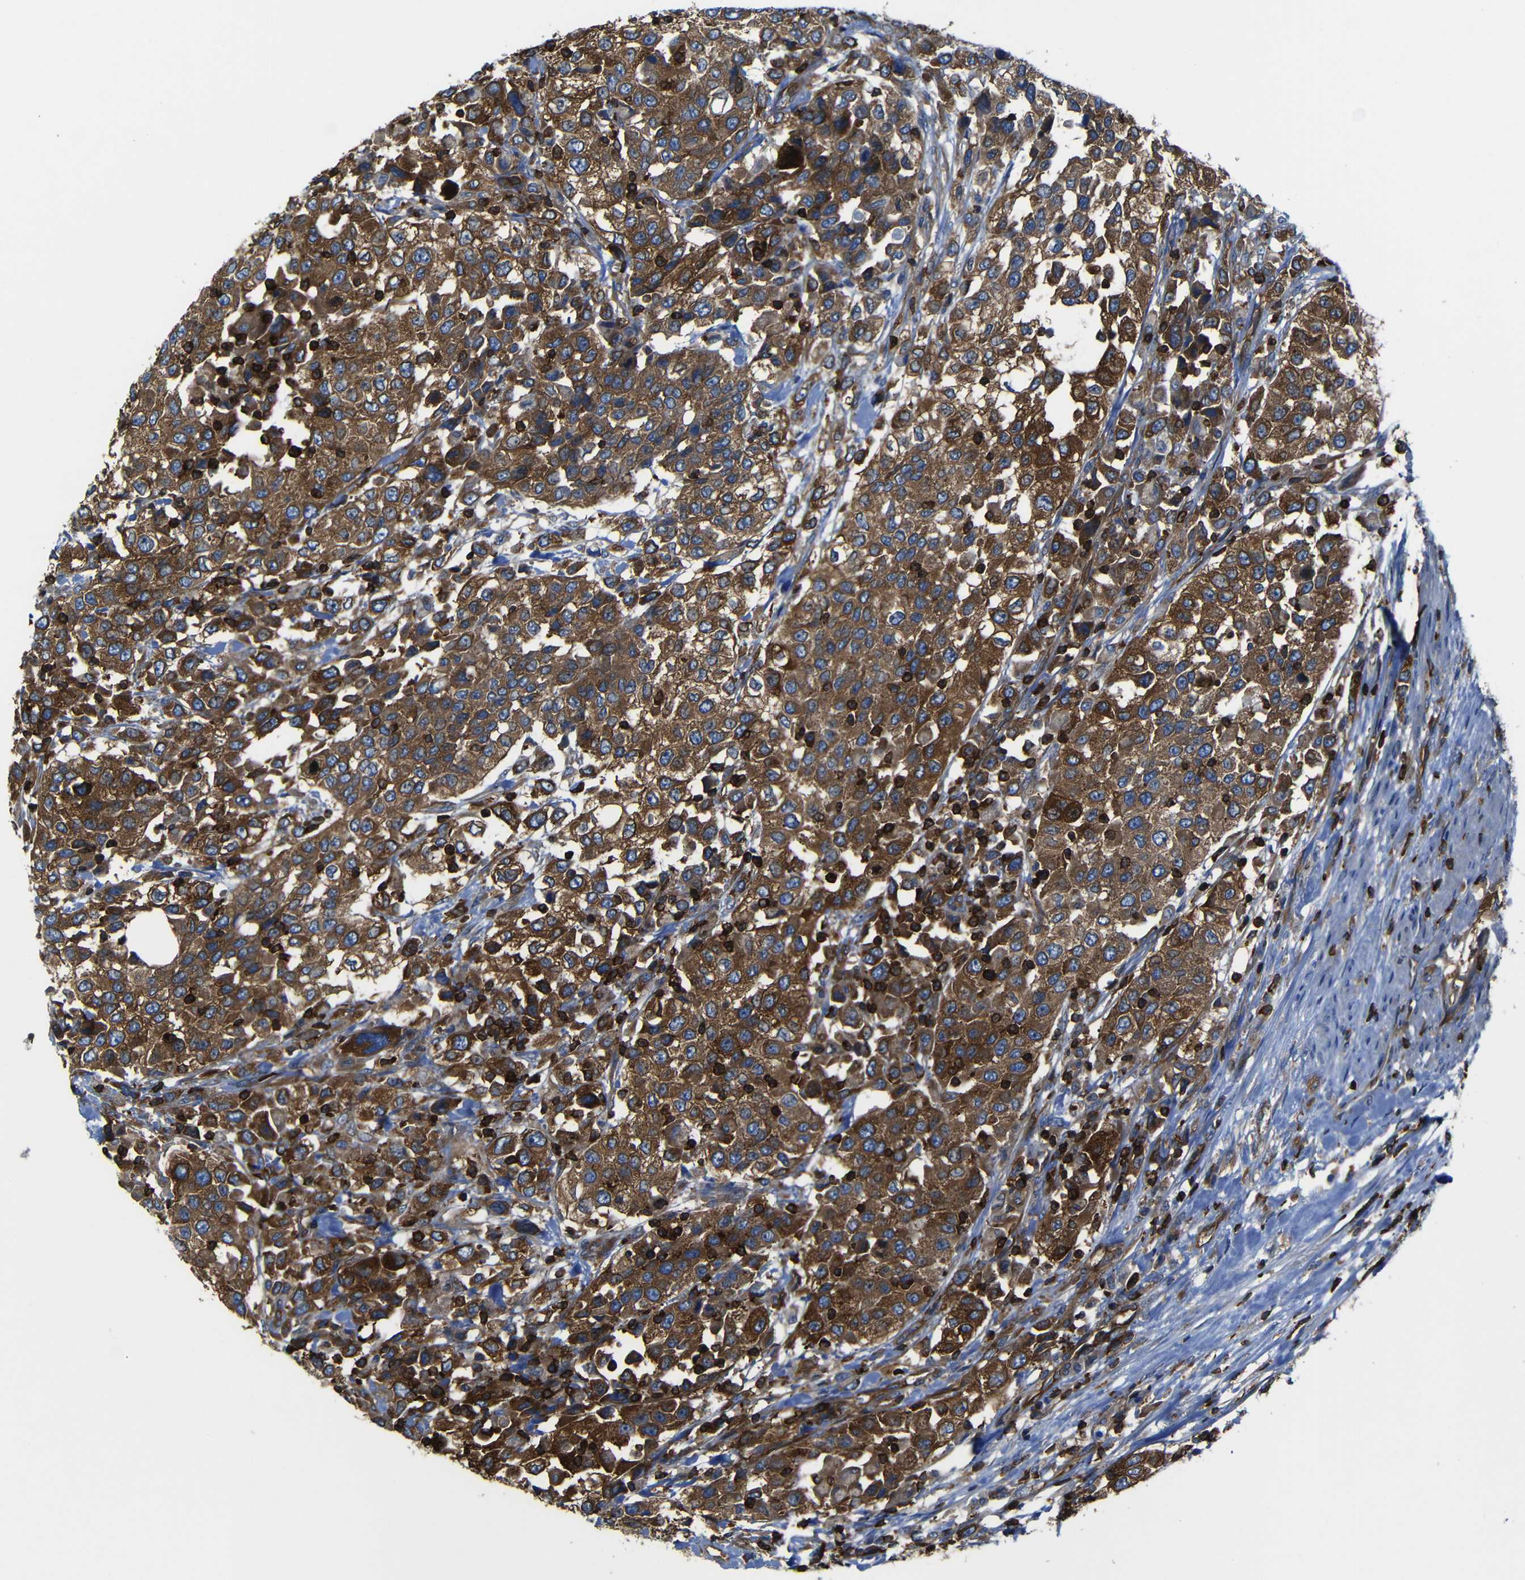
{"staining": {"intensity": "strong", "quantity": ">75%", "location": "cytoplasmic/membranous"}, "tissue": "urothelial cancer", "cell_type": "Tumor cells", "image_type": "cancer", "snomed": [{"axis": "morphology", "description": "Urothelial carcinoma, High grade"}, {"axis": "topography", "description": "Urinary bladder"}], "caption": "Immunohistochemistry (IHC) micrograph of neoplastic tissue: human urothelial carcinoma (high-grade) stained using IHC demonstrates high levels of strong protein expression localized specifically in the cytoplasmic/membranous of tumor cells, appearing as a cytoplasmic/membranous brown color.", "gene": "ARHGEF1", "patient": {"sex": "female", "age": 80}}